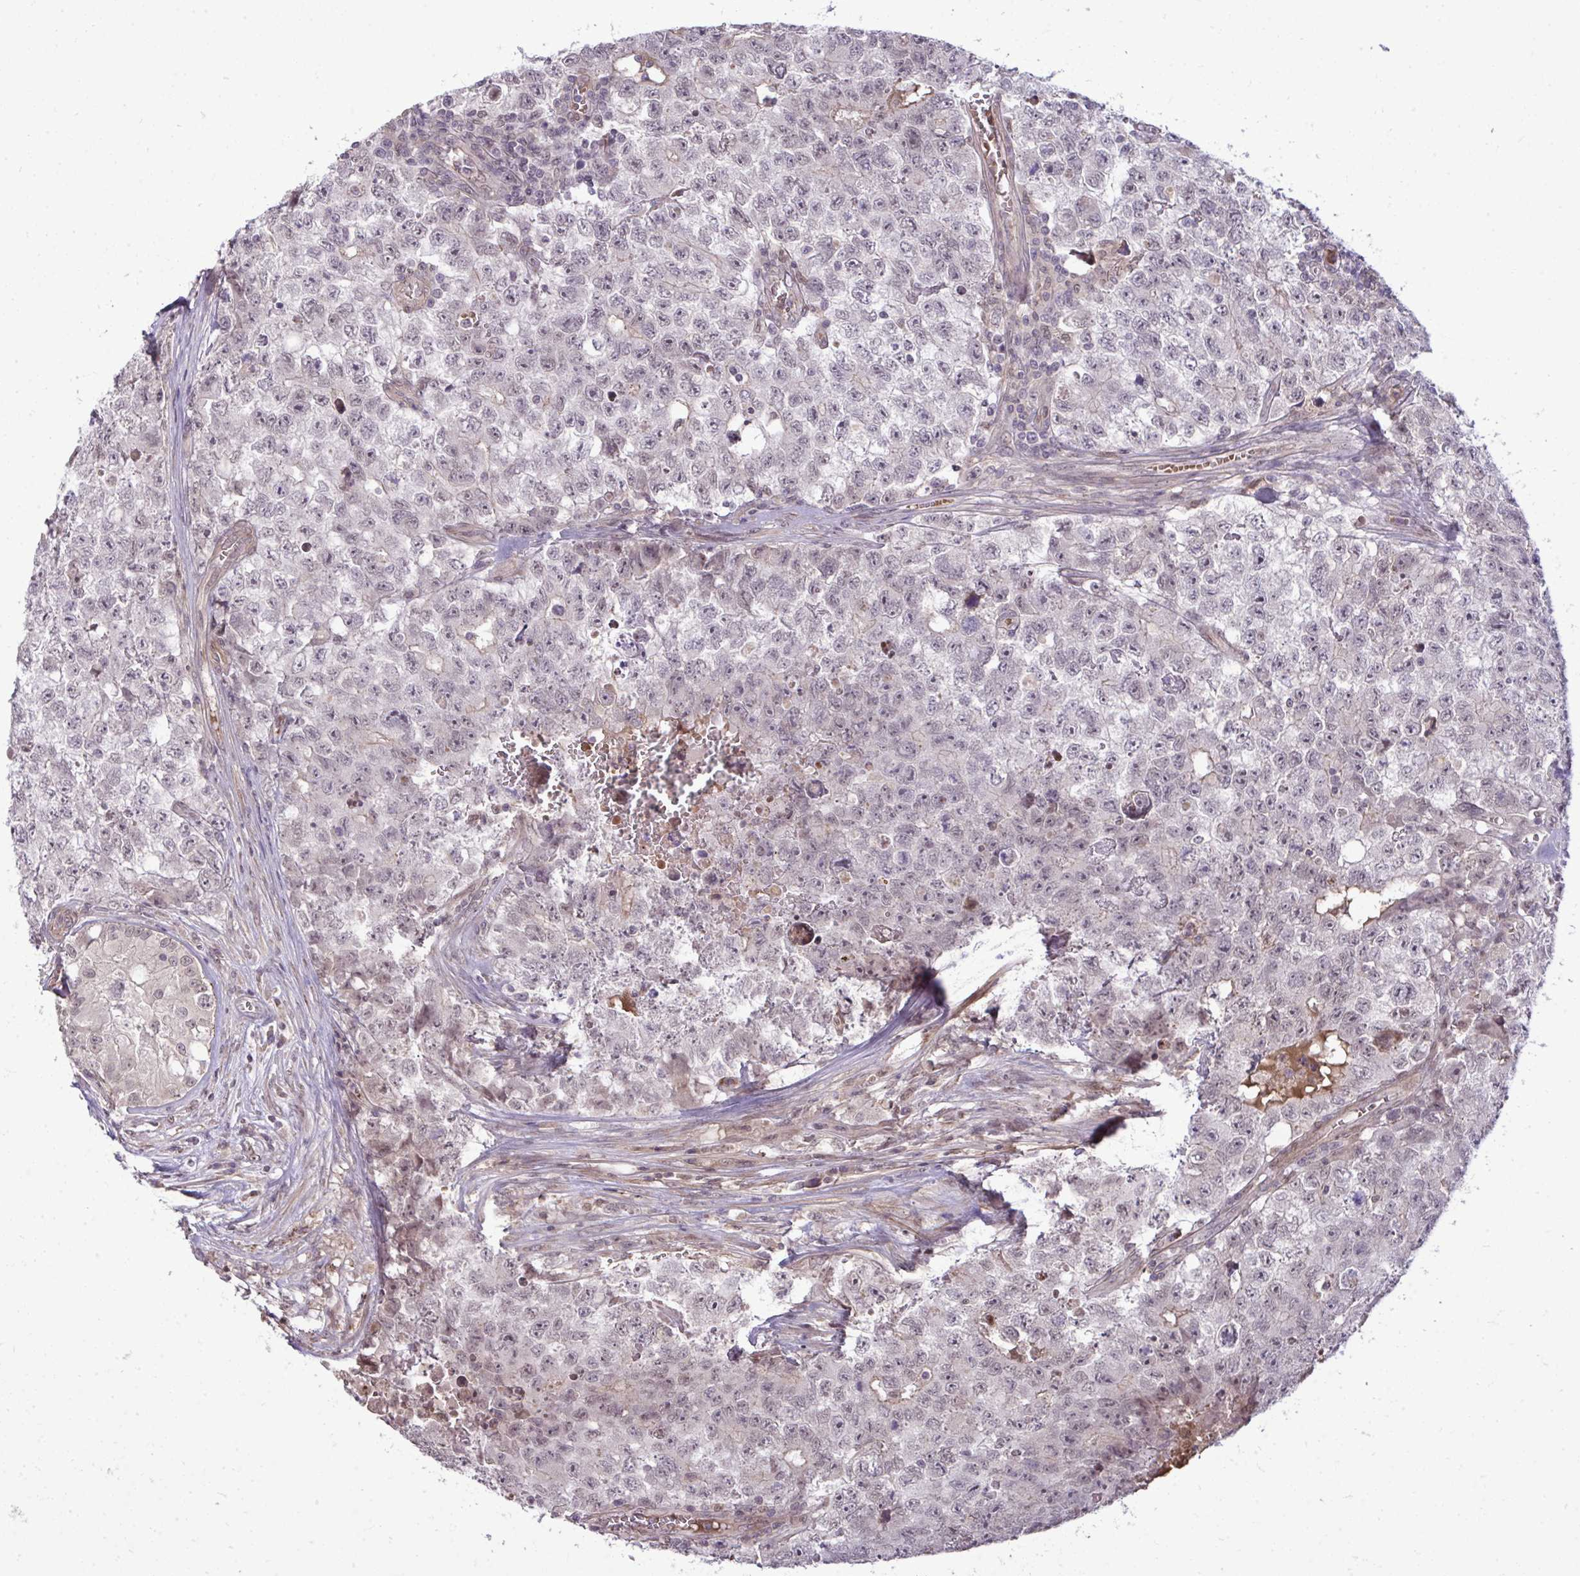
{"staining": {"intensity": "weak", "quantity": "25%-75%", "location": "nuclear"}, "tissue": "testis cancer", "cell_type": "Tumor cells", "image_type": "cancer", "snomed": [{"axis": "morphology", "description": "Carcinoma, Embryonal, NOS"}, {"axis": "topography", "description": "Testis"}], "caption": "Immunohistochemistry staining of embryonal carcinoma (testis), which reveals low levels of weak nuclear positivity in approximately 25%-75% of tumor cells indicating weak nuclear protein staining. The staining was performed using DAB (3,3'-diaminobenzidine) (brown) for protein detection and nuclei were counterstained in hematoxylin (blue).", "gene": "ZSCAN9", "patient": {"sex": "male", "age": 18}}